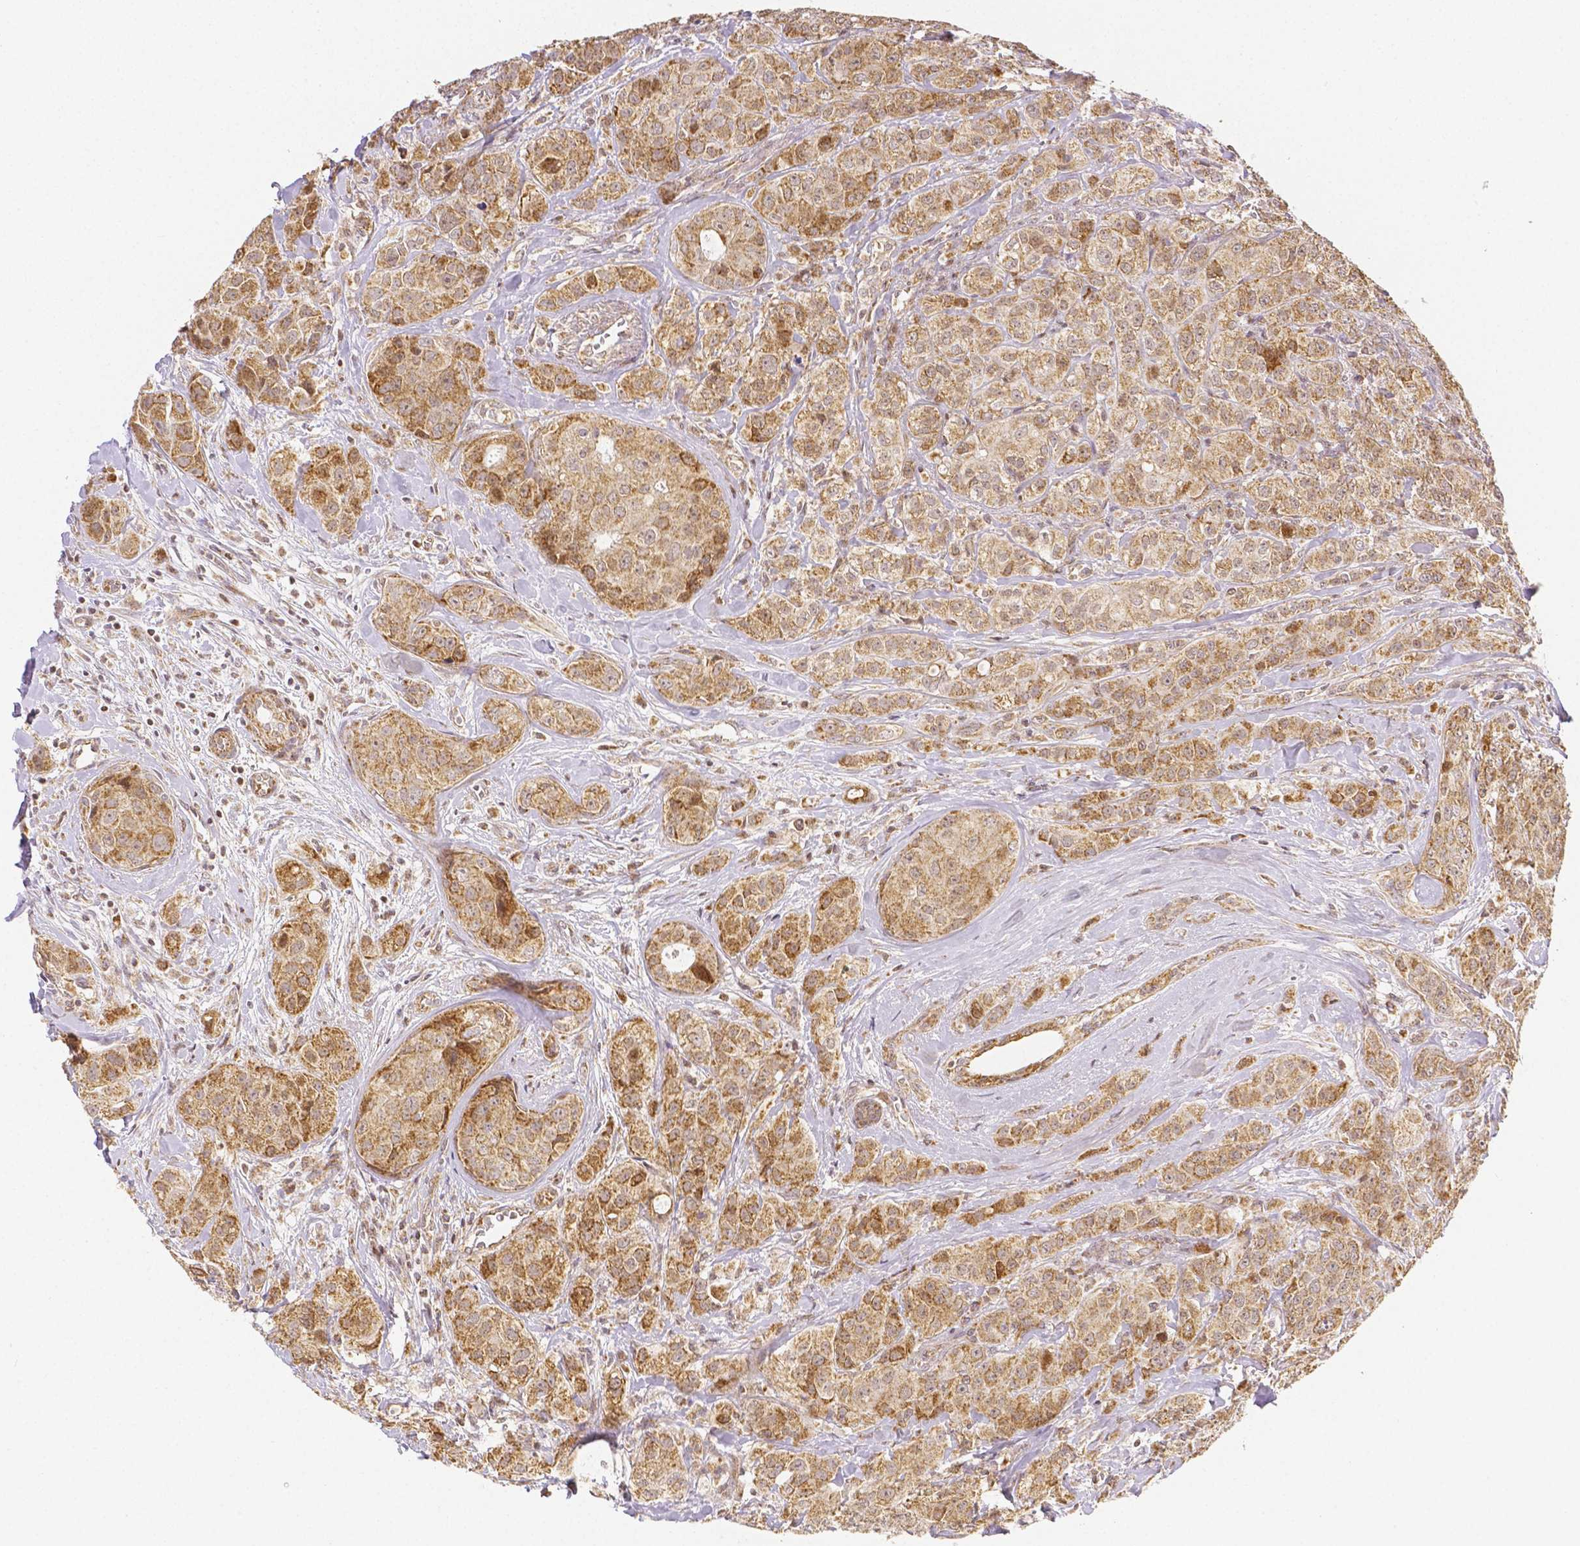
{"staining": {"intensity": "moderate", "quantity": ">75%", "location": "cytoplasmic/membranous"}, "tissue": "breast cancer", "cell_type": "Tumor cells", "image_type": "cancer", "snomed": [{"axis": "morphology", "description": "Duct carcinoma"}, {"axis": "topography", "description": "Breast"}], "caption": "Protein expression analysis of human breast cancer (intraductal carcinoma) reveals moderate cytoplasmic/membranous positivity in about >75% of tumor cells.", "gene": "RHOT1", "patient": {"sex": "female", "age": 43}}